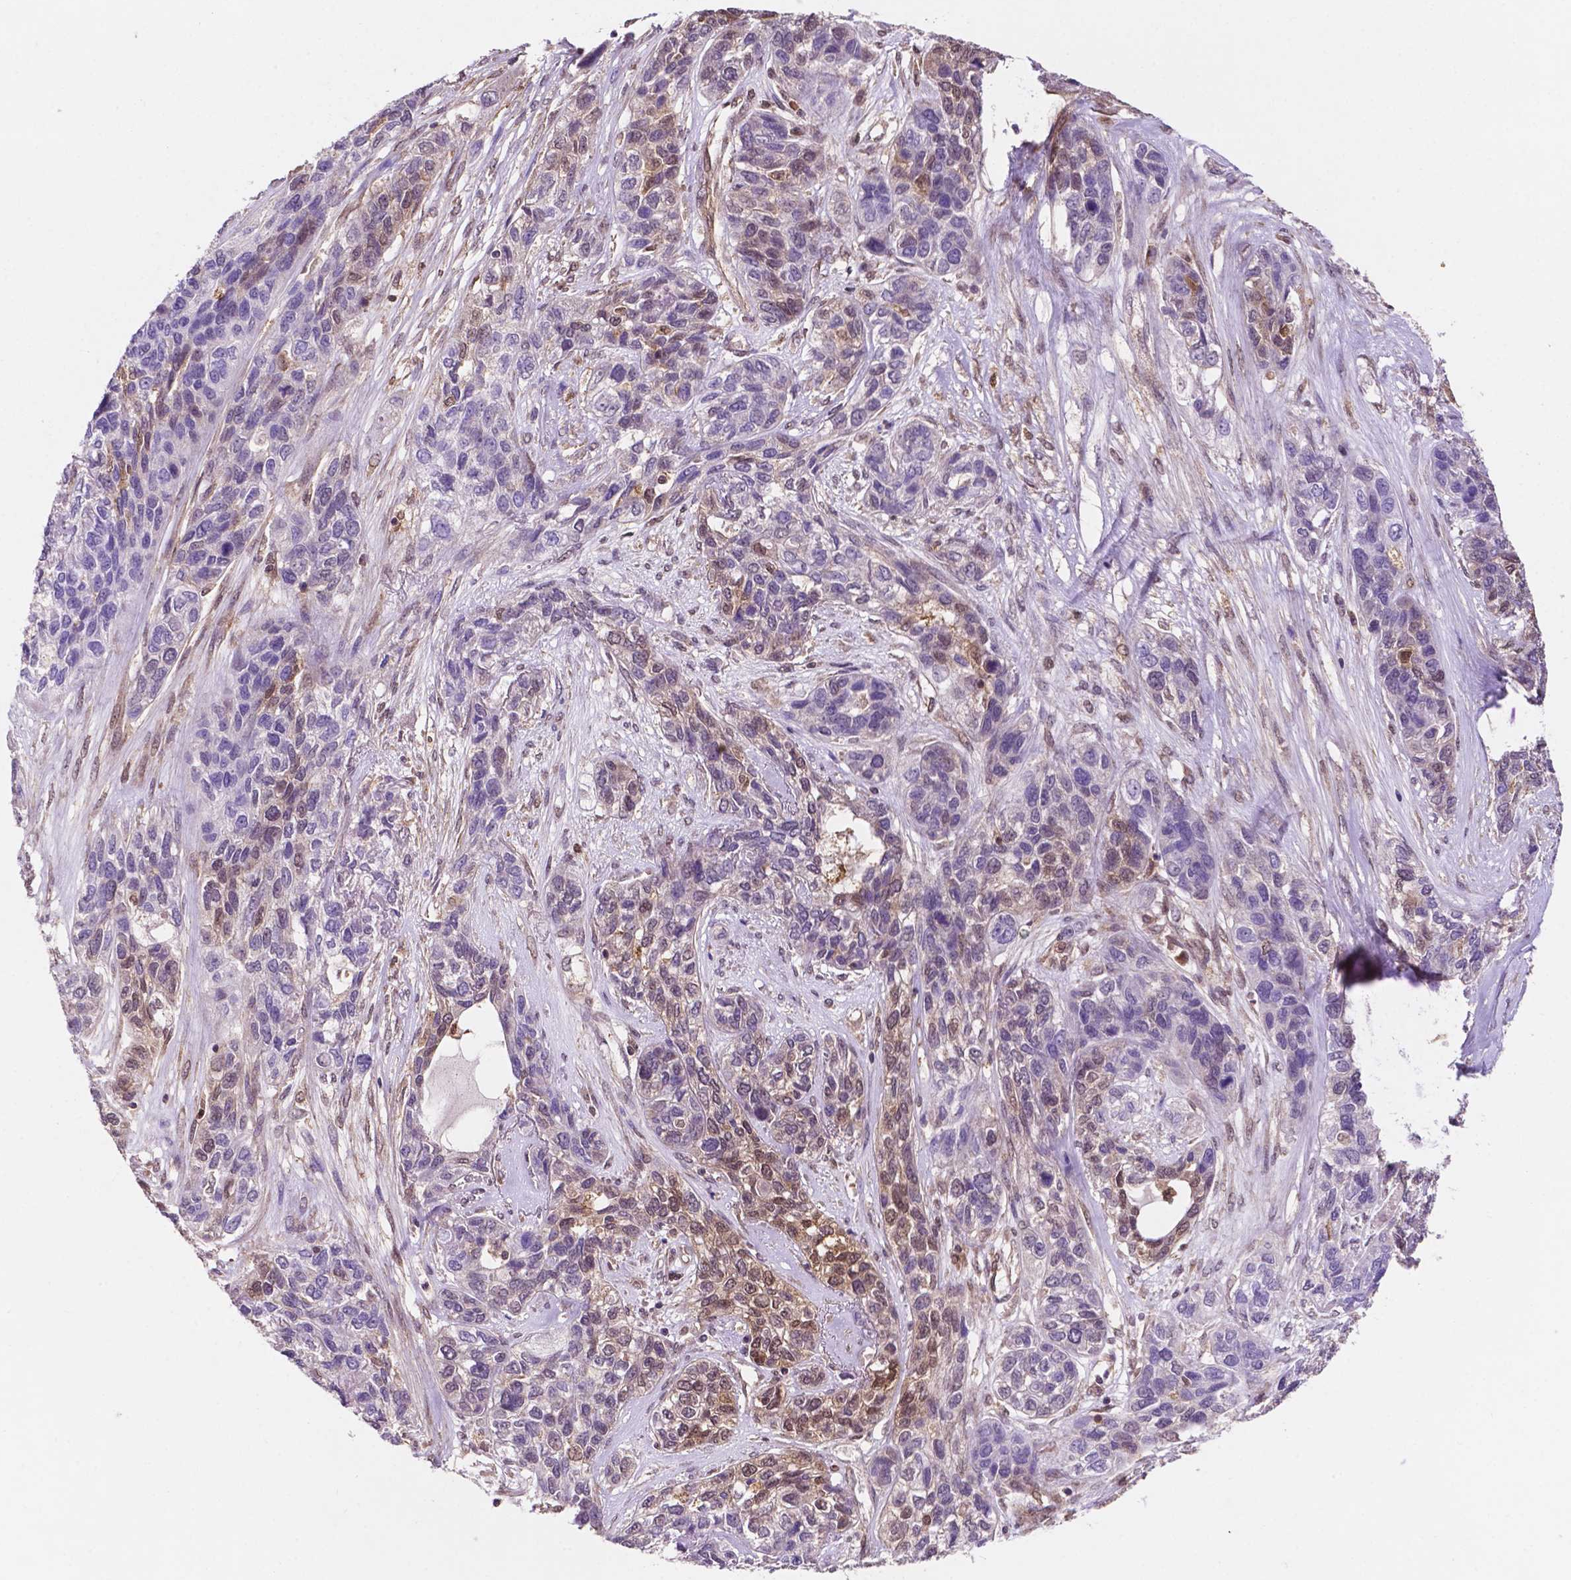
{"staining": {"intensity": "moderate", "quantity": "<25%", "location": "nuclear"}, "tissue": "lung cancer", "cell_type": "Tumor cells", "image_type": "cancer", "snomed": [{"axis": "morphology", "description": "Squamous cell carcinoma, NOS"}, {"axis": "topography", "description": "Lung"}], "caption": "Tumor cells display low levels of moderate nuclear positivity in approximately <25% of cells in lung cancer. (Stains: DAB in brown, nuclei in blue, Microscopy: brightfield microscopy at high magnification).", "gene": "UBE2L6", "patient": {"sex": "female", "age": 70}}